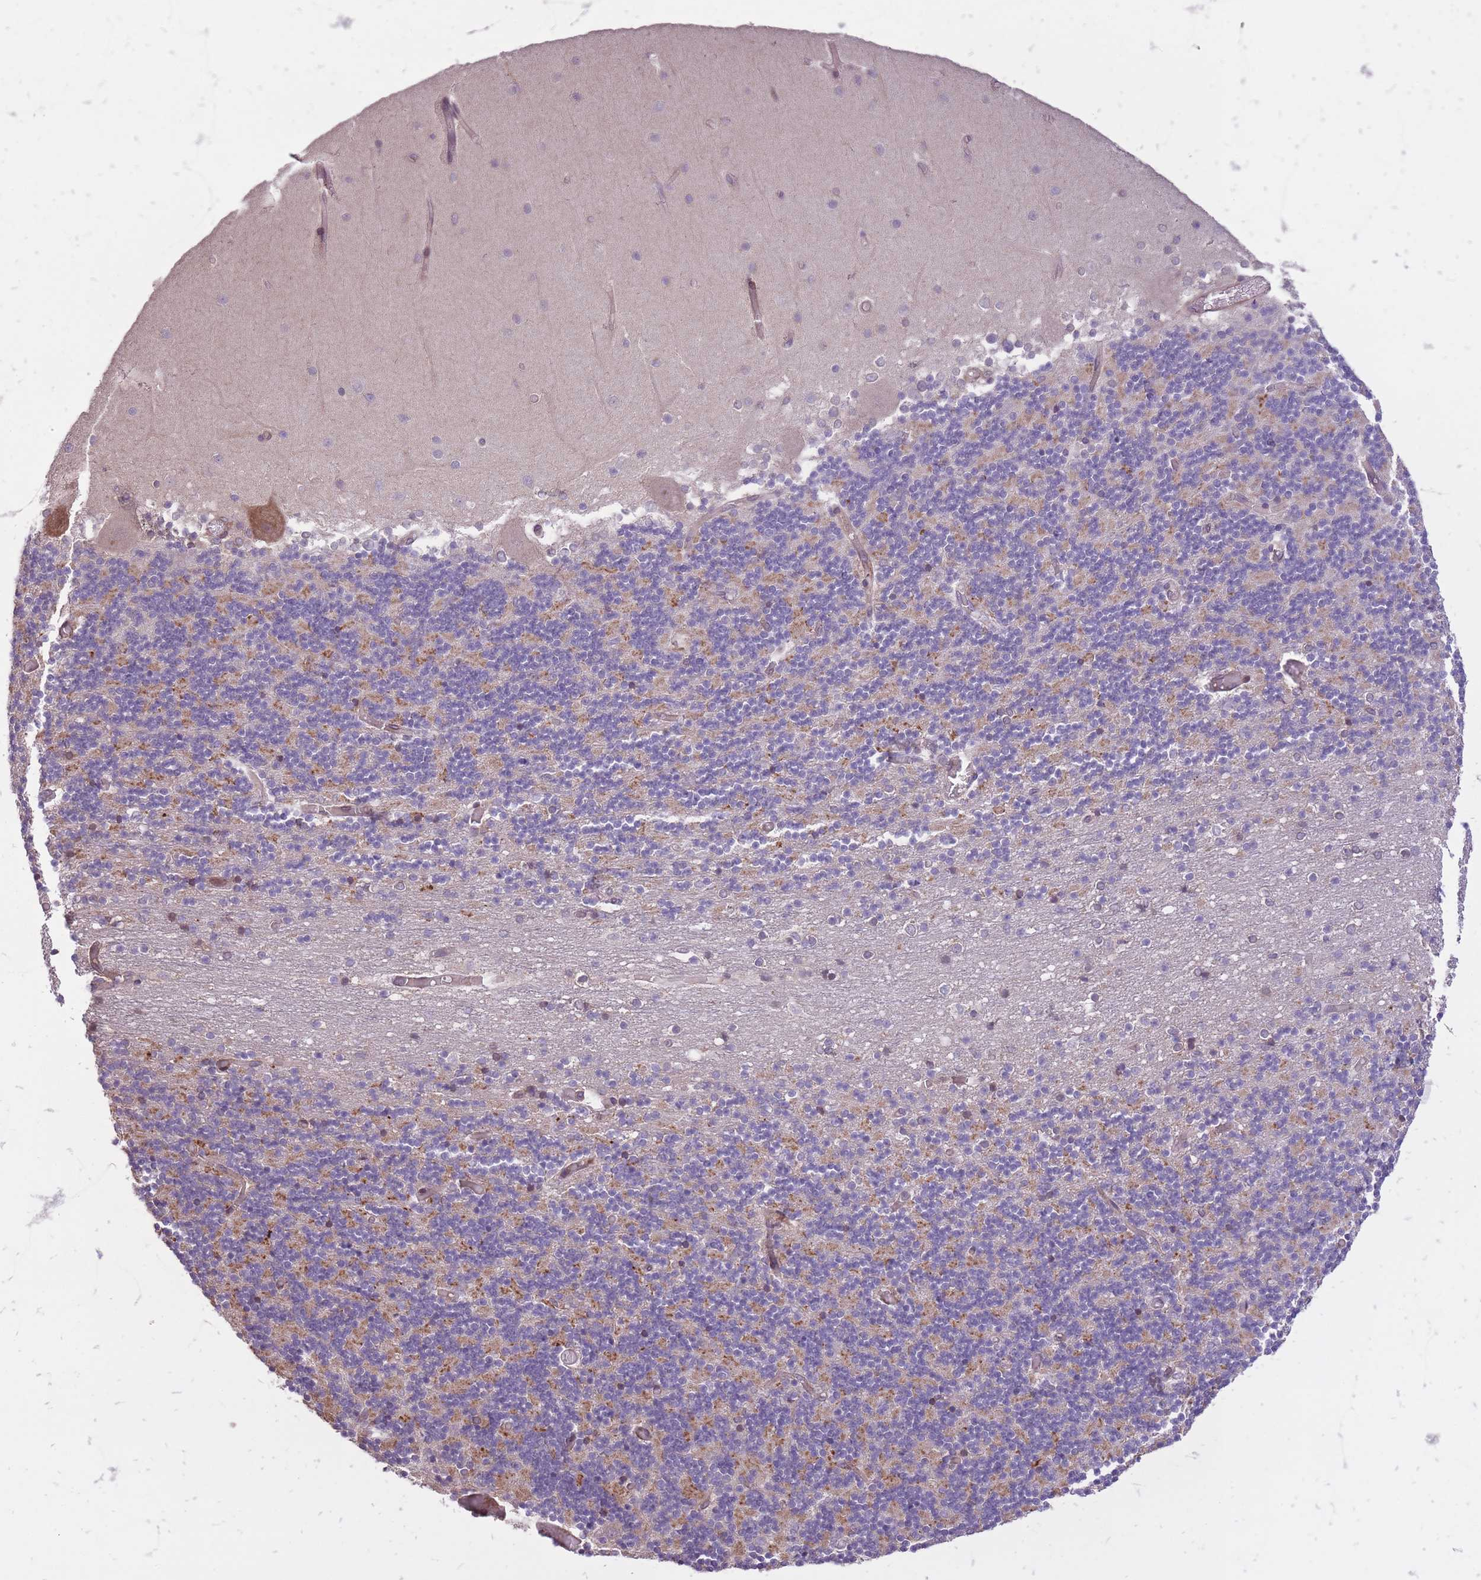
{"staining": {"intensity": "moderate", "quantity": "25%-75%", "location": "cytoplasmic/membranous"}, "tissue": "cerebellum", "cell_type": "Cells in granular layer", "image_type": "normal", "snomed": [{"axis": "morphology", "description": "Normal tissue, NOS"}, {"axis": "topography", "description": "Cerebellum"}], "caption": "High-power microscopy captured an IHC histopathology image of normal cerebellum, revealing moderate cytoplasmic/membranous expression in about 25%-75% of cells in granular layer.", "gene": "TET3", "patient": {"sex": "female", "age": 28}}